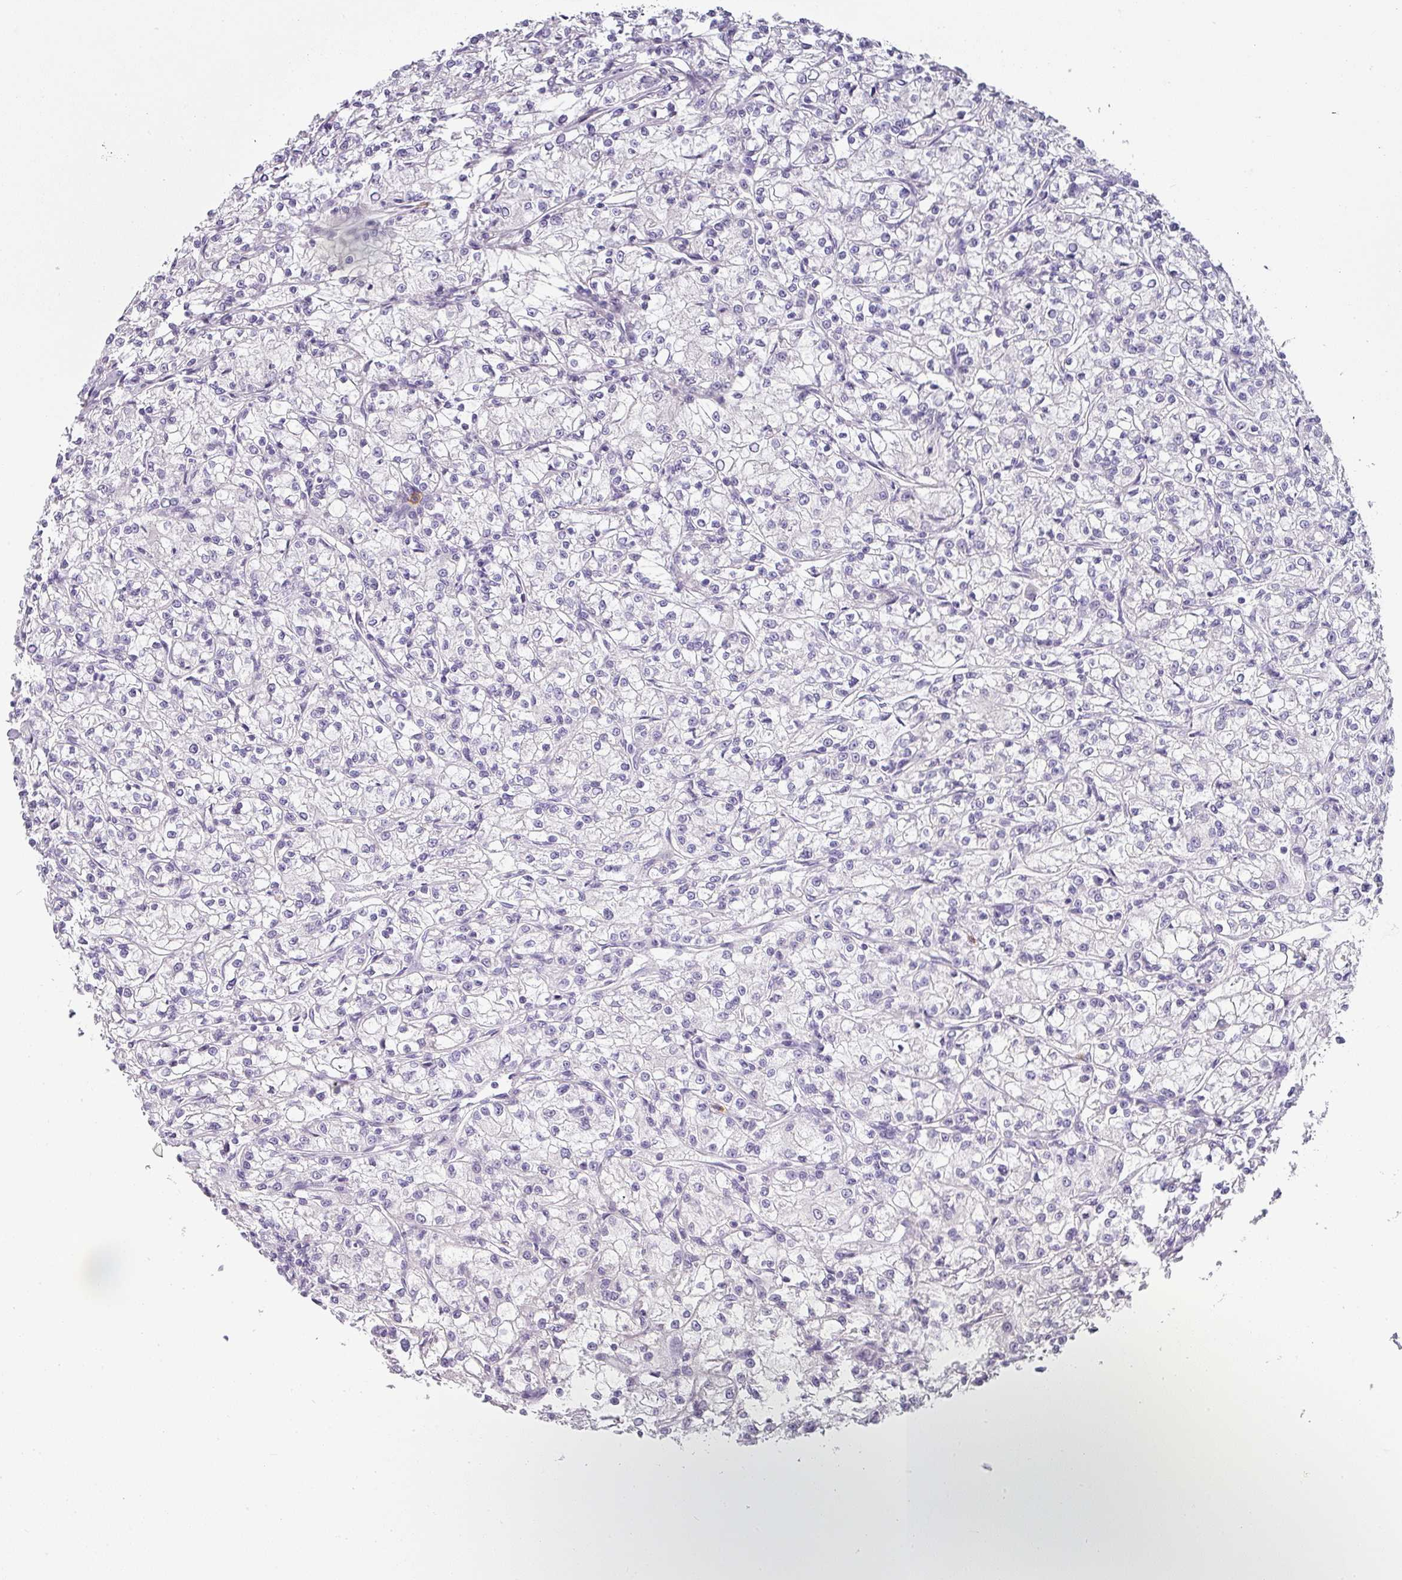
{"staining": {"intensity": "negative", "quantity": "none", "location": "none"}, "tissue": "renal cancer", "cell_type": "Tumor cells", "image_type": "cancer", "snomed": [{"axis": "morphology", "description": "Adenocarcinoma, NOS"}, {"axis": "topography", "description": "Kidney"}], "caption": "Immunohistochemistry of human adenocarcinoma (renal) demonstrates no expression in tumor cells.", "gene": "BTLA", "patient": {"sex": "female", "age": 59}}